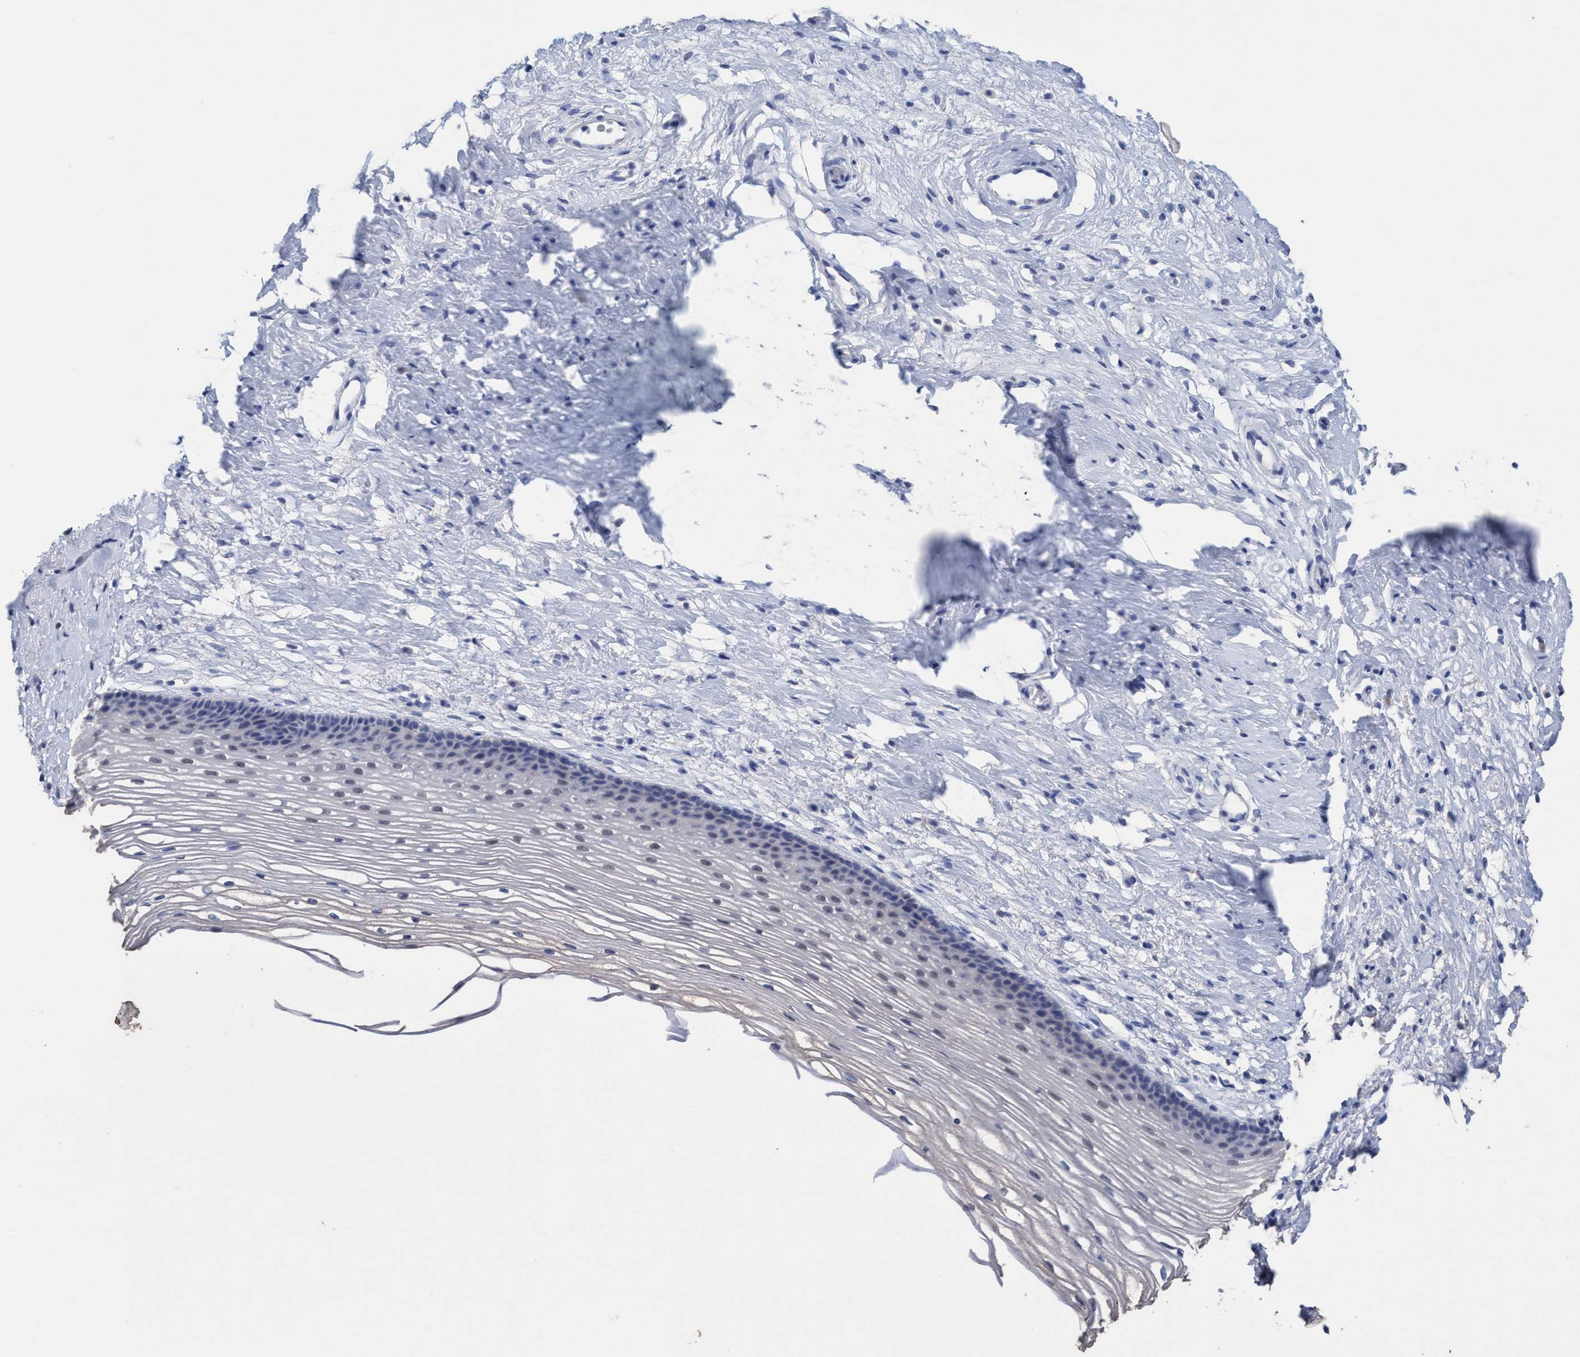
{"staining": {"intensity": "negative", "quantity": "none", "location": "none"}, "tissue": "cervix", "cell_type": "Squamous epithelial cells", "image_type": "normal", "snomed": [{"axis": "morphology", "description": "Normal tissue, NOS"}, {"axis": "topography", "description": "Cervix"}], "caption": "Immunohistochemical staining of benign human cervix reveals no significant staining in squamous epithelial cells.", "gene": "RSAD1", "patient": {"sex": "female", "age": 77}}